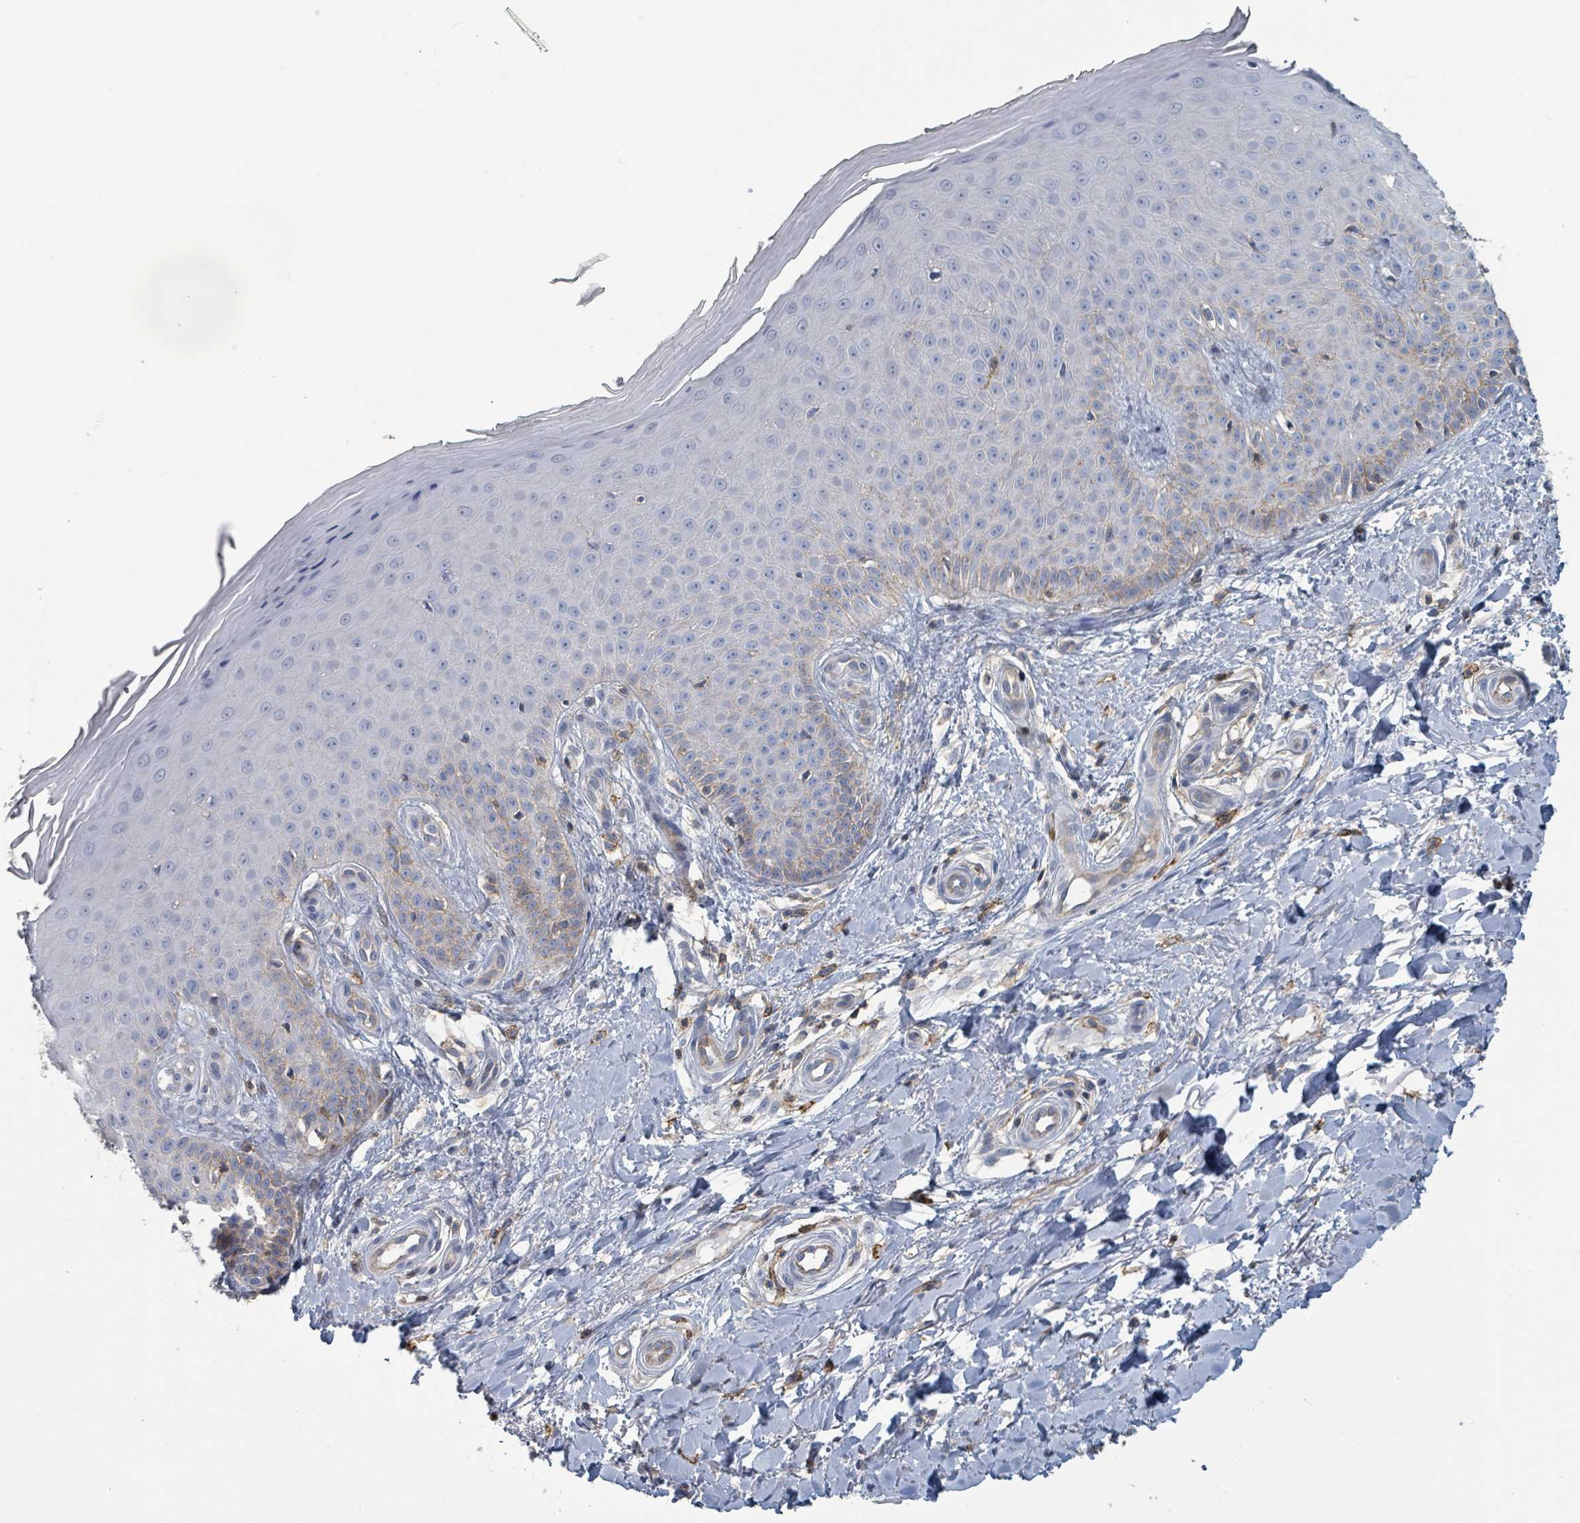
{"staining": {"intensity": "negative", "quantity": "none", "location": "none"}, "tissue": "skin", "cell_type": "Fibroblasts", "image_type": "normal", "snomed": [{"axis": "morphology", "description": "Normal tissue, NOS"}, {"axis": "topography", "description": "Skin"}], "caption": "This image is of unremarkable skin stained with immunohistochemistry to label a protein in brown with the nuclei are counter-stained blue. There is no expression in fibroblasts.", "gene": "TNFRSF14", "patient": {"sex": "male", "age": 81}}